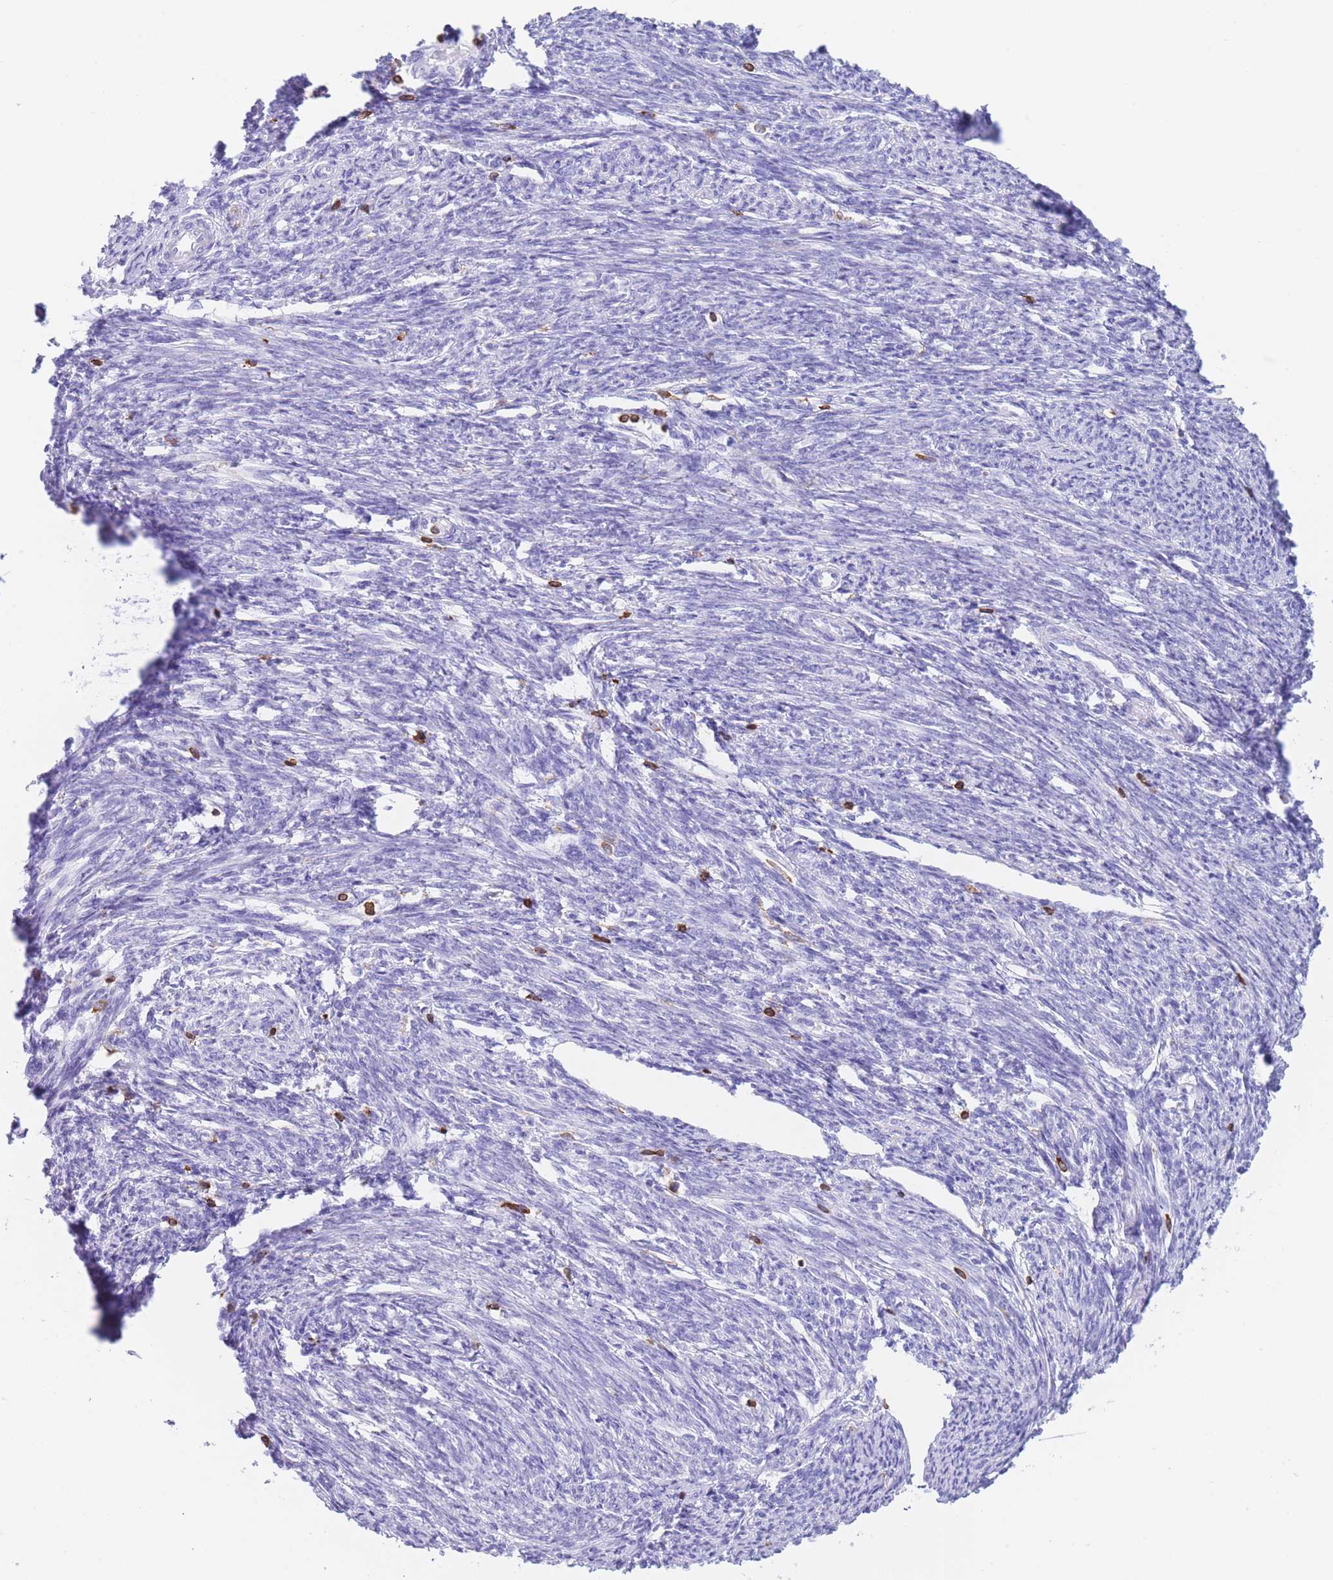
{"staining": {"intensity": "negative", "quantity": "none", "location": "none"}, "tissue": "smooth muscle", "cell_type": "Smooth muscle cells", "image_type": "normal", "snomed": [{"axis": "morphology", "description": "Normal tissue, NOS"}, {"axis": "topography", "description": "Smooth muscle"}, {"axis": "topography", "description": "Uterus"}], "caption": "High magnification brightfield microscopy of normal smooth muscle stained with DAB (3,3'-diaminobenzidine) (brown) and counterstained with hematoxylin (blue): smooth muscle cells show no significant expression. (DAB immunohistochemistry with hematoxylin counter stain).", "gene": "CORO1A", "patient": {"sex": "female", "age": 59}}